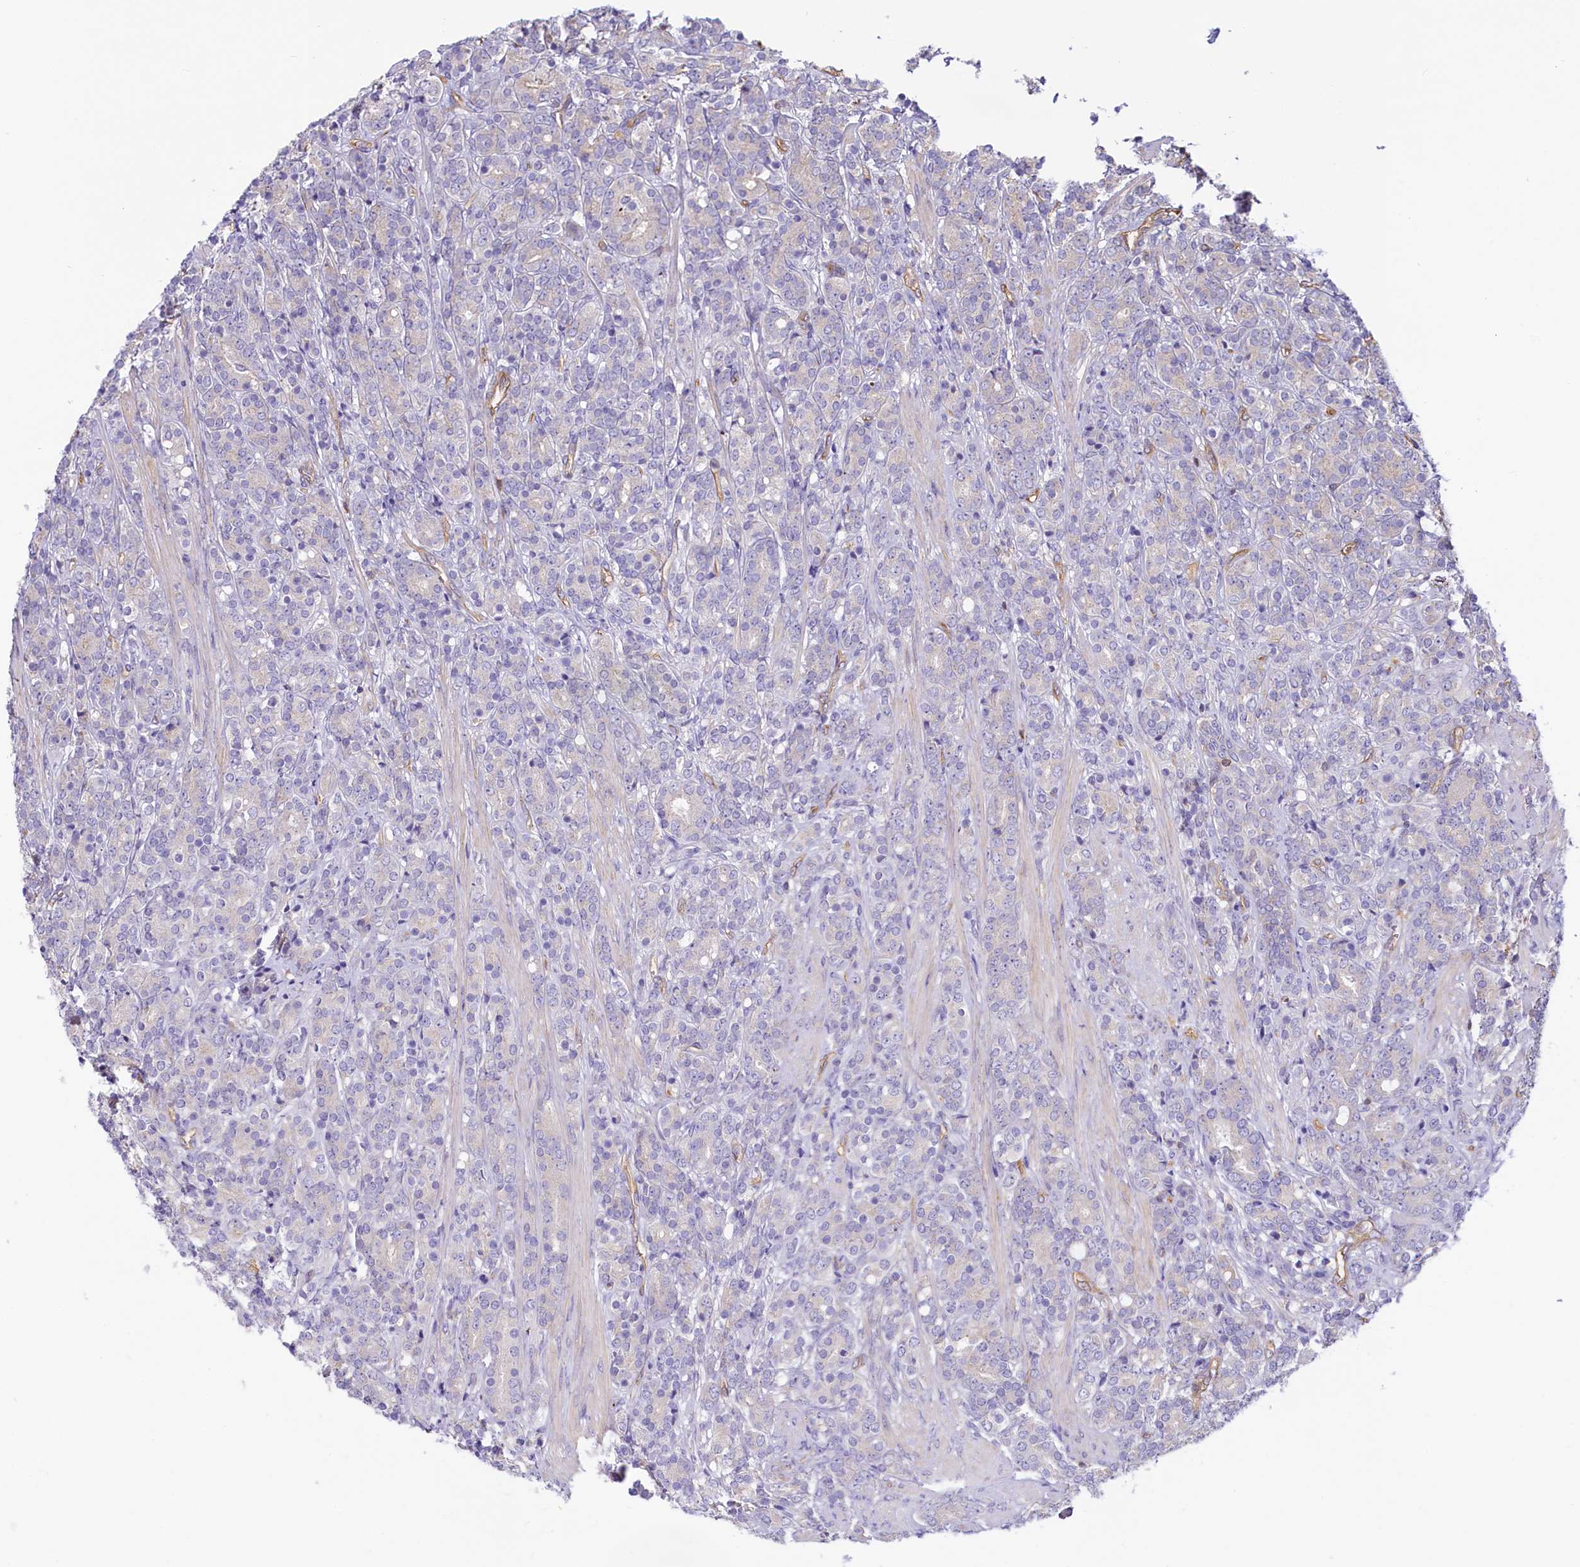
{"staining": {"intensity": "negative", "quantity": "none", "location": "none"}, "tissue": "prostate cancer", "cell_type": "Tumor cells", "image_type": "cancer", "snomed": [{"axis": "morphology", "description": "Adenocarcinoma, High grade"}, {"axis": "topography", "description": "Prostate"}], "caption": "Micrograph shows no protein expression in tumor cells of prostate high-grade adenocarcinoma tissue.", "gene": "LMOD3", "patient": {"sex": "male", "age": 62}}